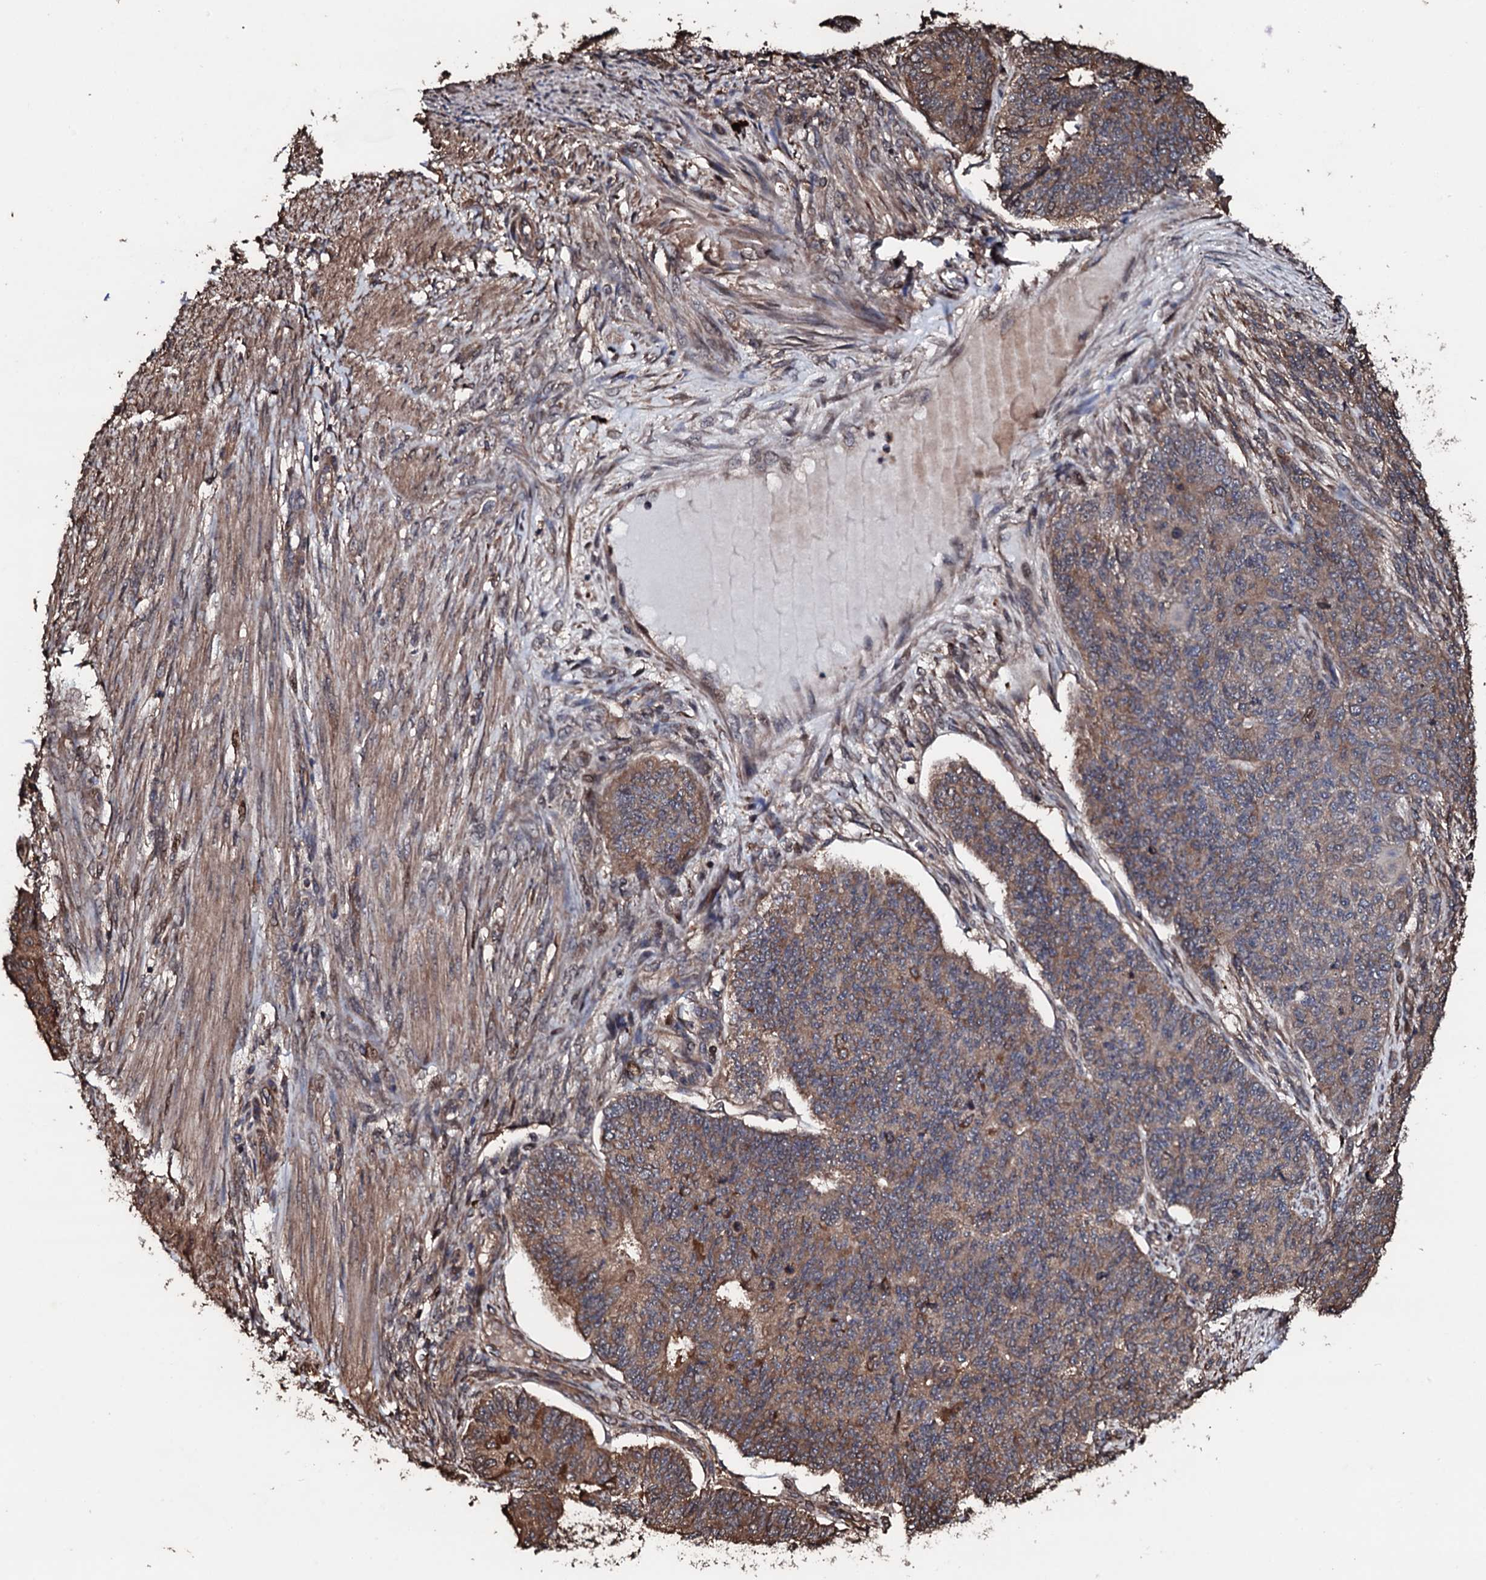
{"staining": {"intensity": "moderate", "quantity": ">75%", "location": "cytoplasmic/membranous"}, "tissue": "endometrial cancer", "cell_type": "Tumor cells", "image_type": "cancer", "snomed": [{"axis": "morphology", "description": "Adenocarcinoma, NOS"}, {"axis": "topography", "description": "Endometrium"}], "caption": "This micrograph reveals endometrial cancer stained with immunohistochemistry to label a protein in brown. The cytoplasmic/membranous of tumor cells show moderate positivity for the protein. Nuclei are counter-stained blue.", "gene": "CKAP5", "patient": {"sex": "female", "age": 32}}